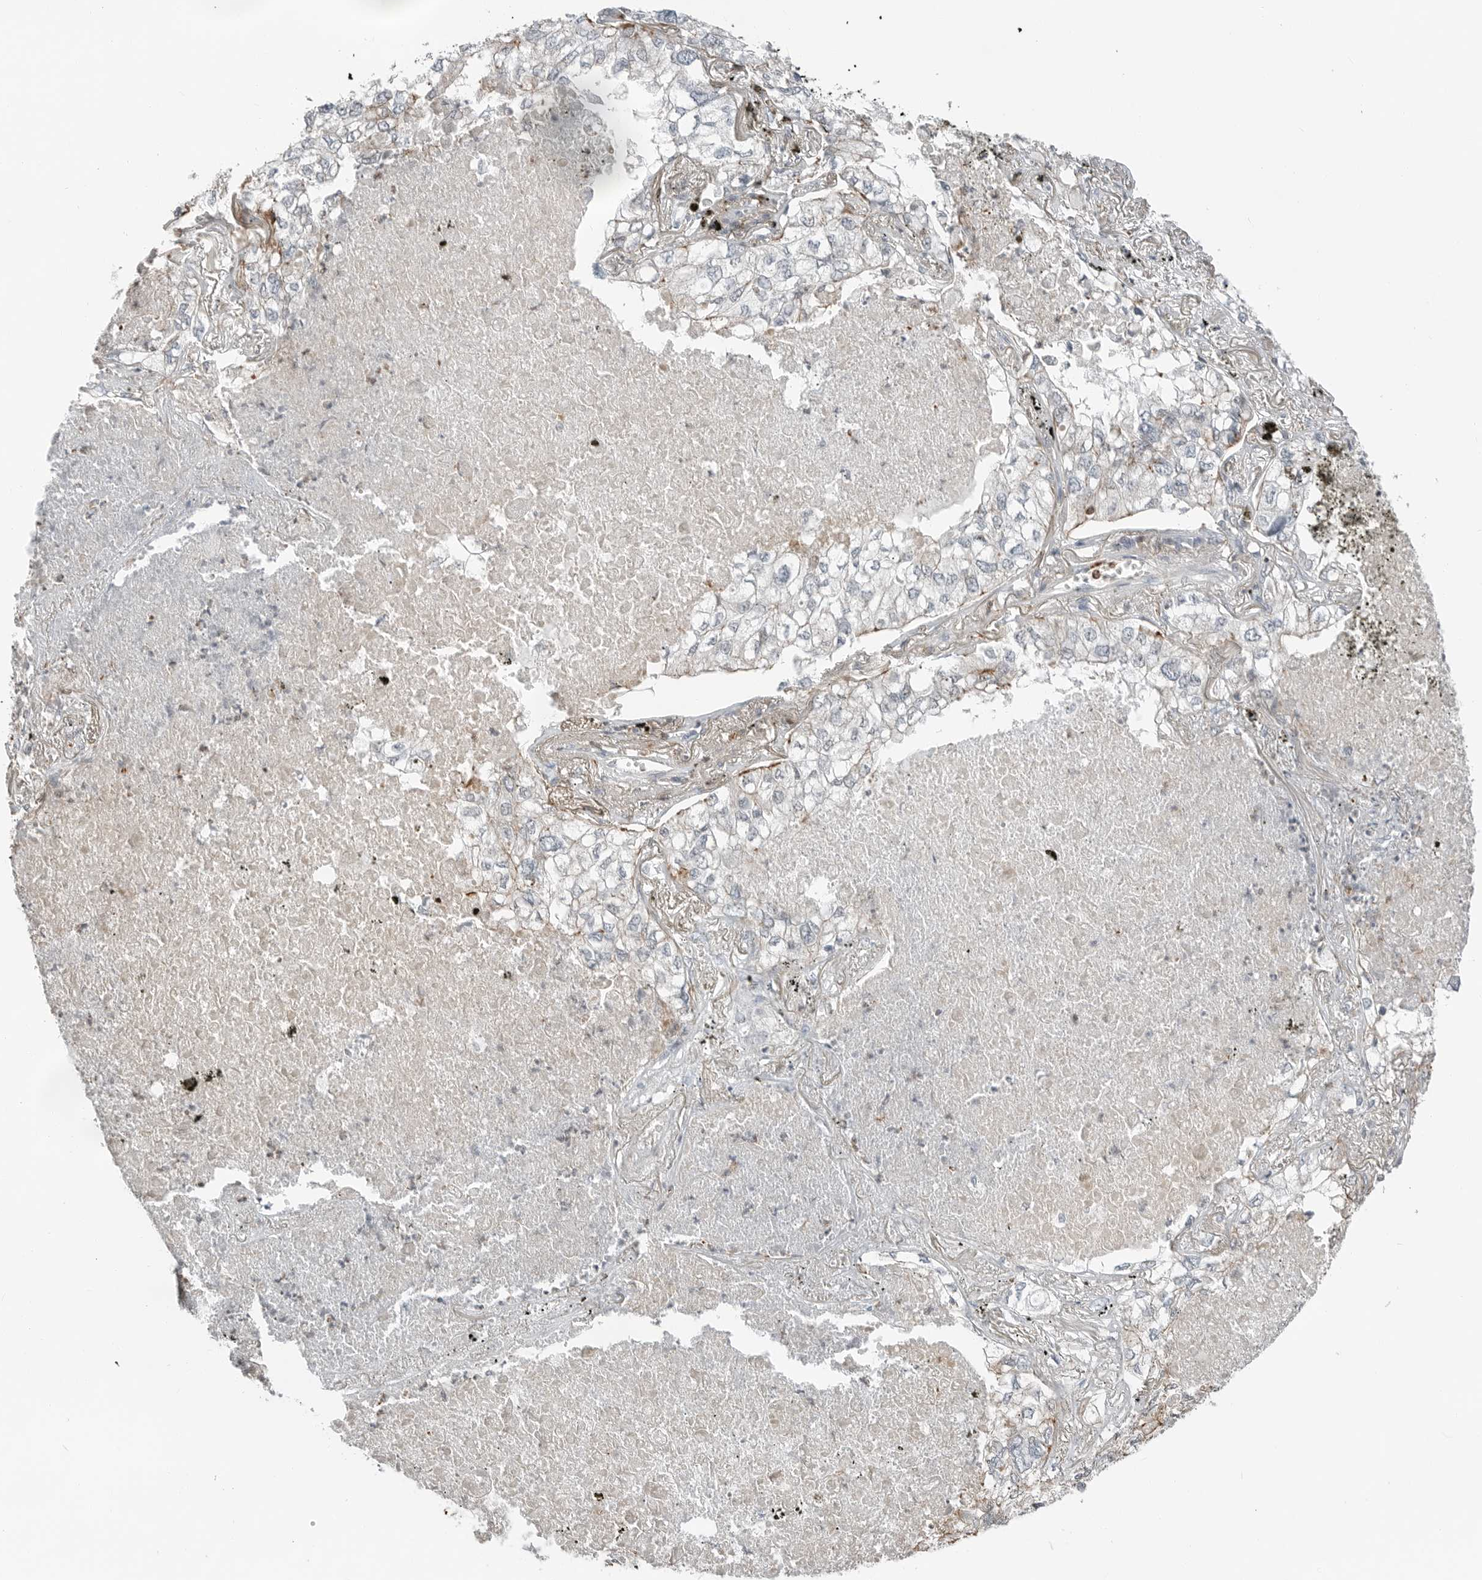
{"staining": {"intensity": "negative", "quantity": "none", "location": "none"}, "tissue": "lung cancer", "cell_type": "Tumor cells", "image_type": "cancer", "snomed": [{"axis": "morphology", "description": "Adenocarcinoma, NOS"}, {"axis": "topography", "description": "Lung"}], "caption": "High magnification brightfield microscopy of lung cancer stained with DAB (3,3'-diaminobenzidine) (brown) and counterstained with hematoxylin (blue): tumor cells show no significant expression.", "gene": "LEFTY2", "patient": {"sex": "male", "age": 65}}